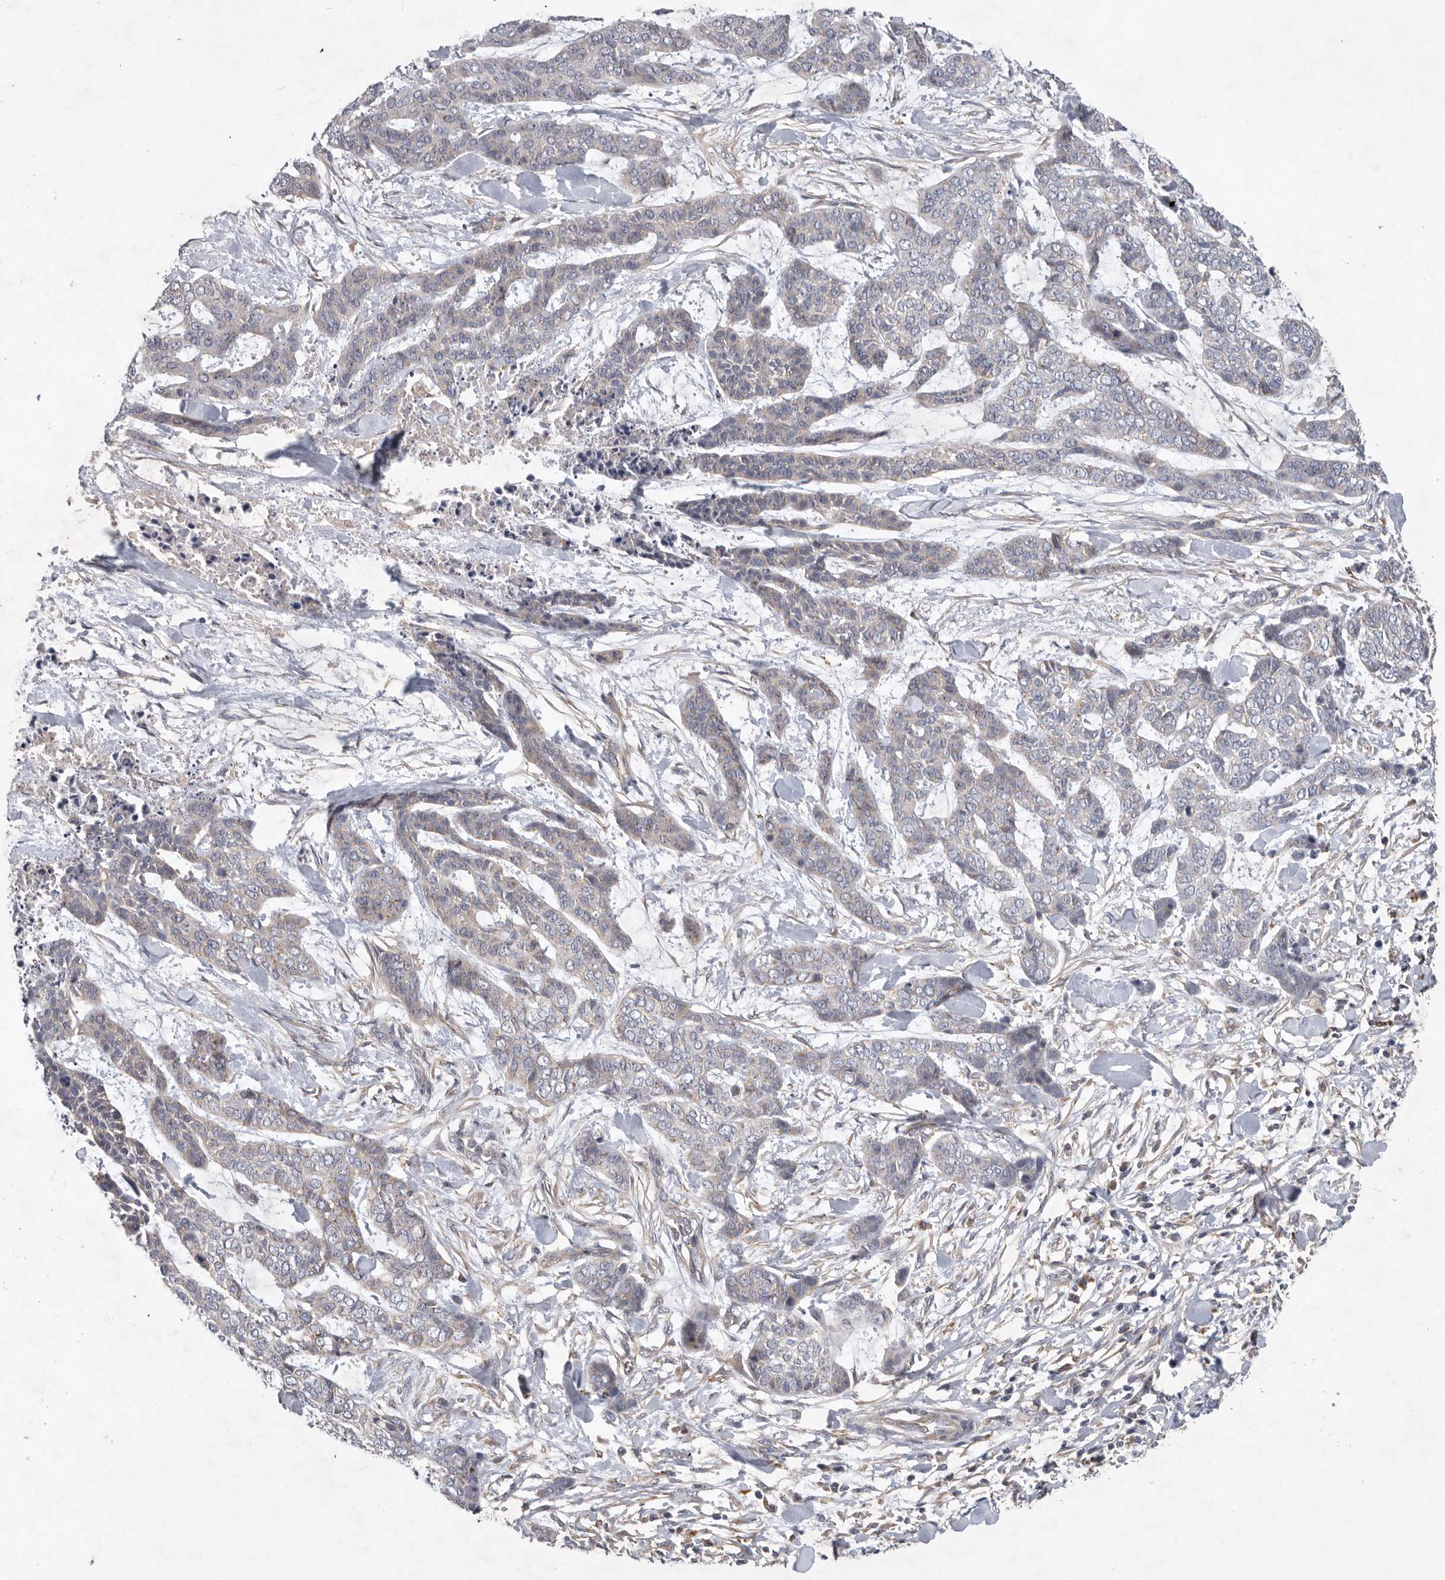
{"staining": {"intensity": "negative", "quantity": "none", "location": "none"}, "tissue": "skin cancer", "cell_type": "Tumor cells", "image_type": "cancer", "snomed": [{"axis": "morphology", "description": "Basal cell carcinoma"}, {"axis": "topography", "description": "Skin"}], "caption": "This is a histopathology image of IHC staining of skin cancer, which shows no expression in tumor cells. The staining is performed using DAB brown chromogen with nuclei counter-stained in using hematoxylin.", "gene": "C1orf109", "patient": {"sex": "female", "age": 64}}